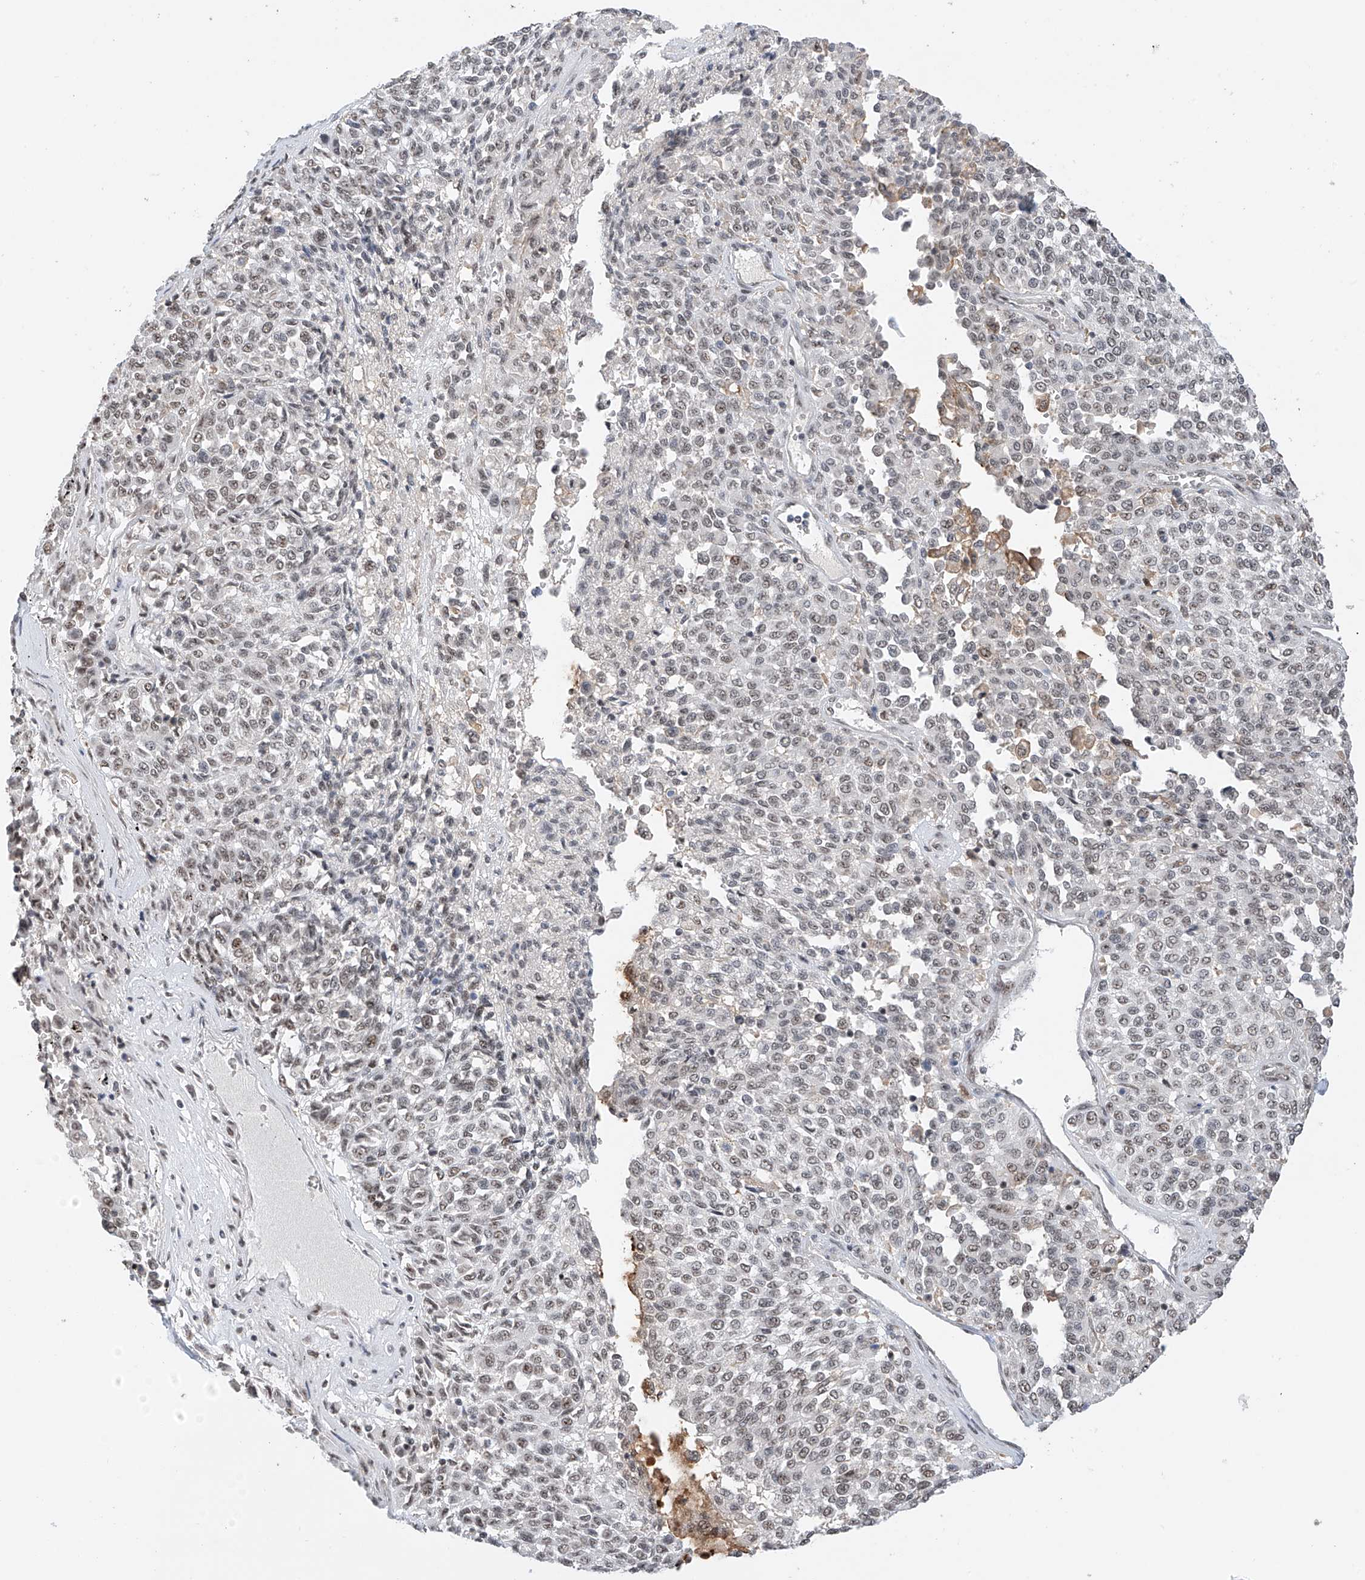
{"staining": {"intensity": "weak", "quantity": "<25%", "location": "nuclear"}, "tissue": "melanoma", "cell_type": "Tumor cells", "image_type": "cancer", "snomed": [{"axis": "morphology", "description": "Malignant melanoma, Metastatic site"}, {"axis": "topography", "description": "Pancreas"}], "caption": "Malignant melanoma (metastatic site) was stained to show a protein in brown. There is no significant positivity in tumor cells. (DAB (3,3'-diaminobenzidine) immunohistochemistry with hematoxylin counter stain).", "gene": "C1orf131", "patient": {"sex": "female", "age": 30}}